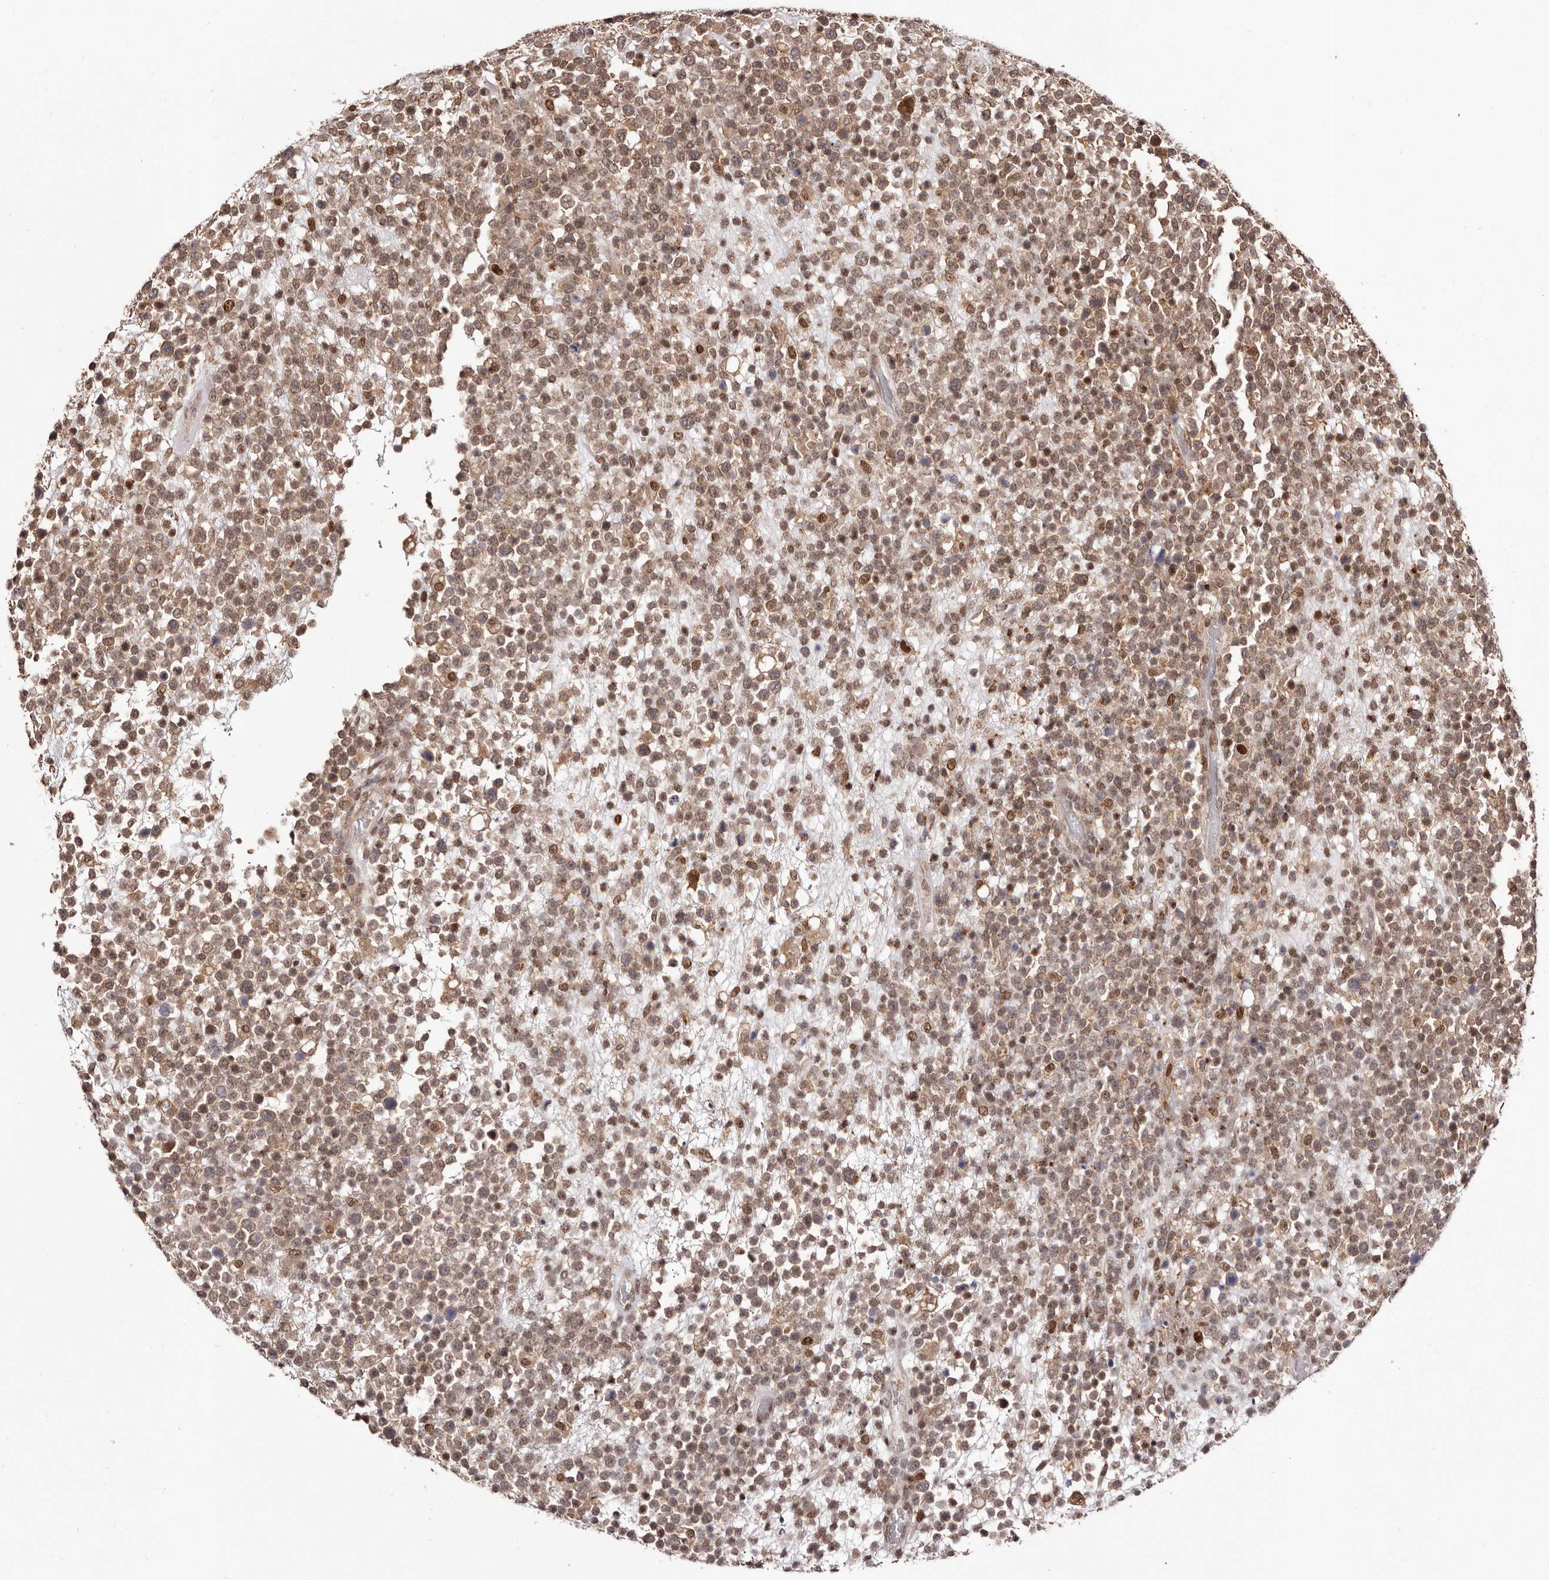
{"staining": {"intensity": "moderate", "quantity": ">75%", "location": "cytoplasmic/membranous,nuclear"}, "tissue": "lymphoma", "cell_type": "Tumor cells", "image_type": "cancer", "snomed": [{"axis": "morphology", "description": "Malignant lymphoma, non-Hodgkin's type, High grade"}, {"axis": "topography", "description": "Colon"}], "caption": "High-magnification brightfield microscopy of malignant lymphoma, non-Hodgkin's type (high-grade) stained with DAB (3,3'-diaminobenzidine) (brown) and counterstained with hematoxylin (blue). tumor cells exhibit moderate cytoplasmic/membranous and nuclear expression is present in about>75% of cells.", "gene": "FBXO5", "patient": {"sex": "female", "age": 53}}